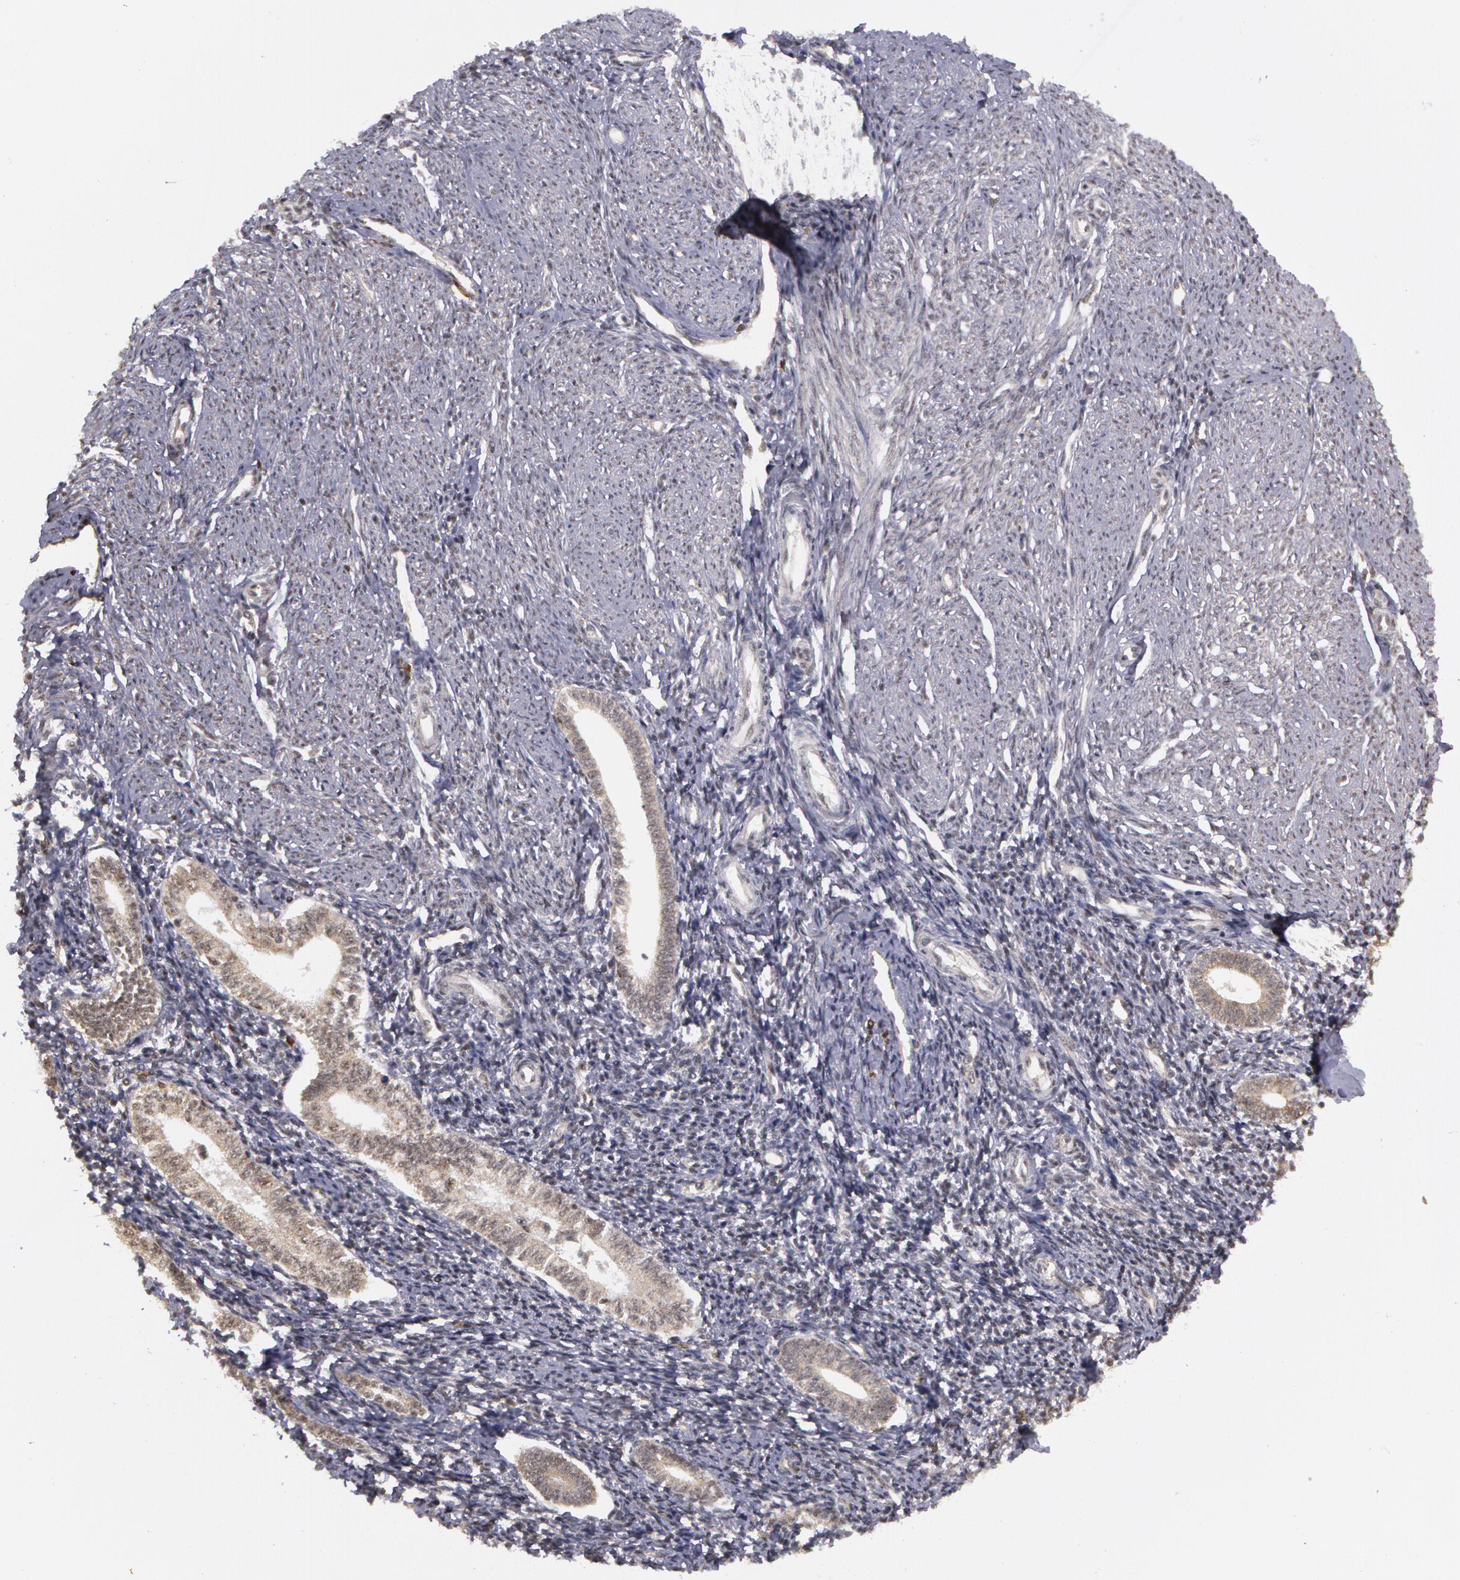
{"staining": {"intensity": "weak", "quantity": "25%-75%", "location": "cytoplasmic/membranous"}, "tissue": "endometrium", "cell_type": "Cells in endometrial stroma", "image_type": "normal", "snomed": [{"axis": "morphology", "description": "Normal tissue, NOS"}, {"axis": "topography", "description": "Endometrium"}], "caption": "A high-resolution histopathology image shows immunohistochemistry staining of benign endometrium, which exhibits weak cytoplasmic/membranous expression in approximately 25%-75% of cells in endometrial stroma. Ihc stains the protein of interest in brown and the nuclei are stained blue.", "gene": "GLIS1", "patient": {"sex": "female", "age": 52}}